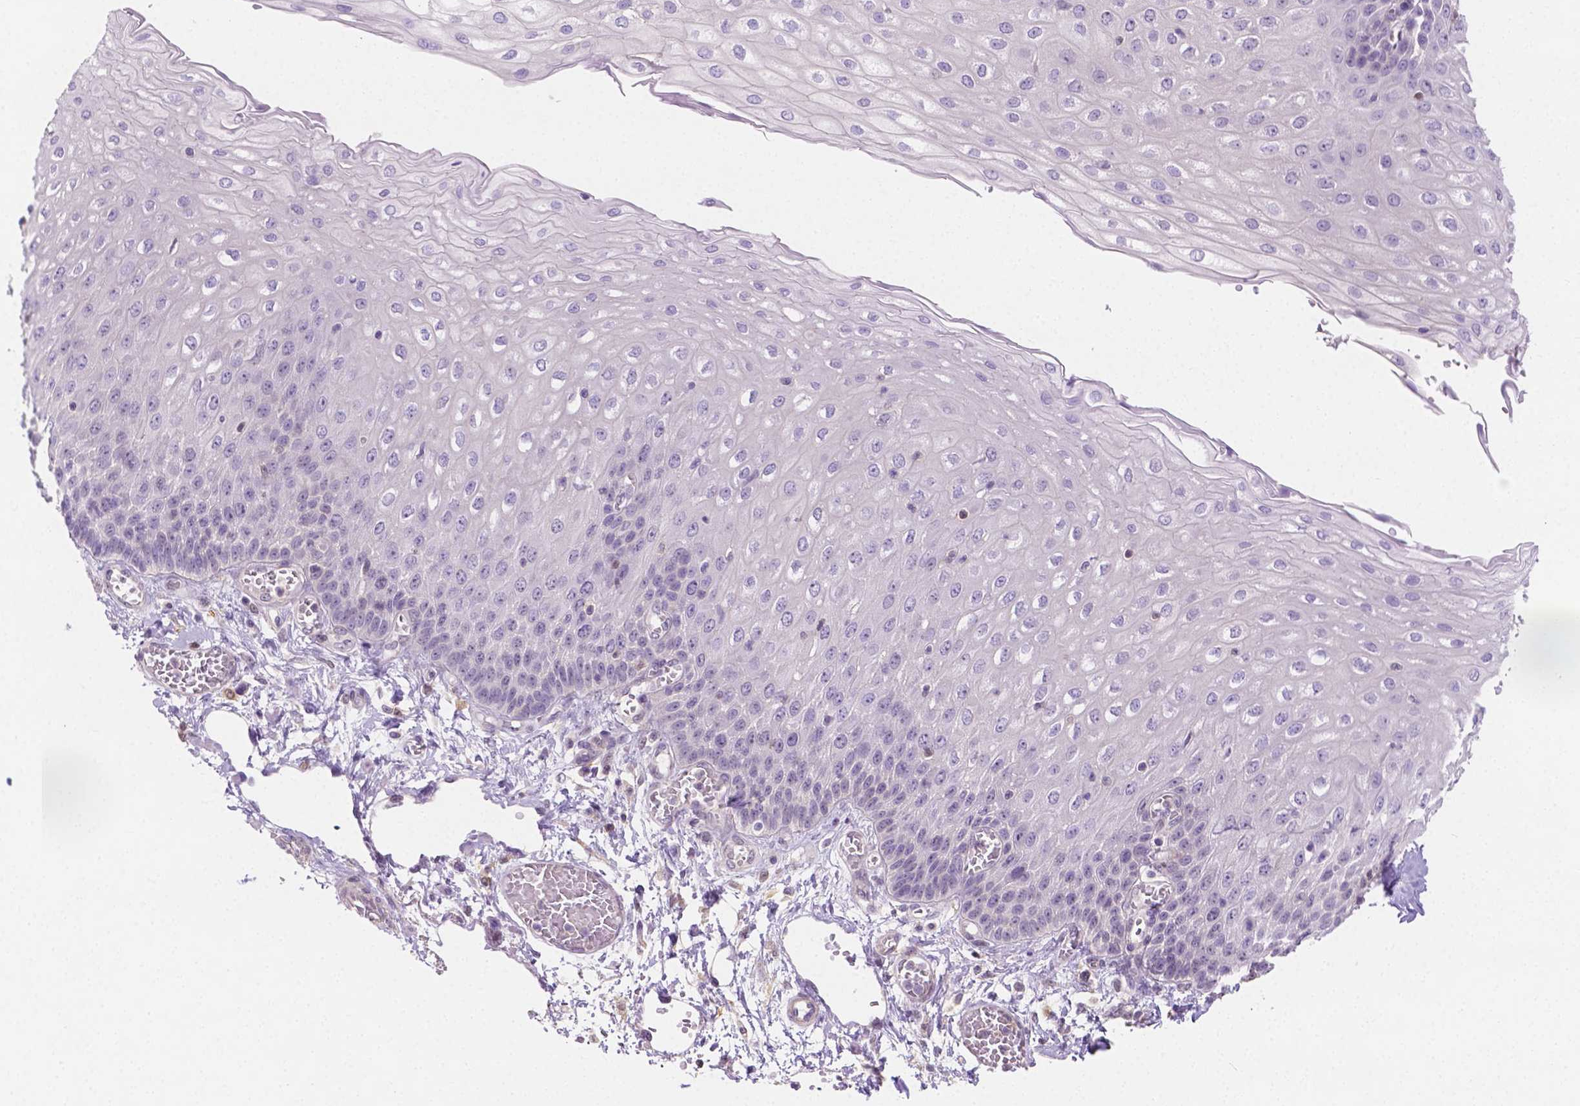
{"staining": {"intensity": "negative", "quantity": "none", "location": "none"}, "tissue": "esophagus", "cell_type": "Squamous epithelial cells", "image_type": "normal", "snomed": [{"axis": "morphology", "description": "Normal tissue, NOS"}, {"axis": "morphology", "description": "Adenocarcinoma, NOS"}, {"axis": "topography", "description": "Esophagus"}], "caption": "Immunohistochemistry image of normal esophagus: human esophagus stained with DAB displays no significant protein positivity in squamous epithelial cells. (DAB immunohistochemistry (IHC), high magnification).", "gene": "SGTB", "patient": {"sex": "male", "age": 81}}